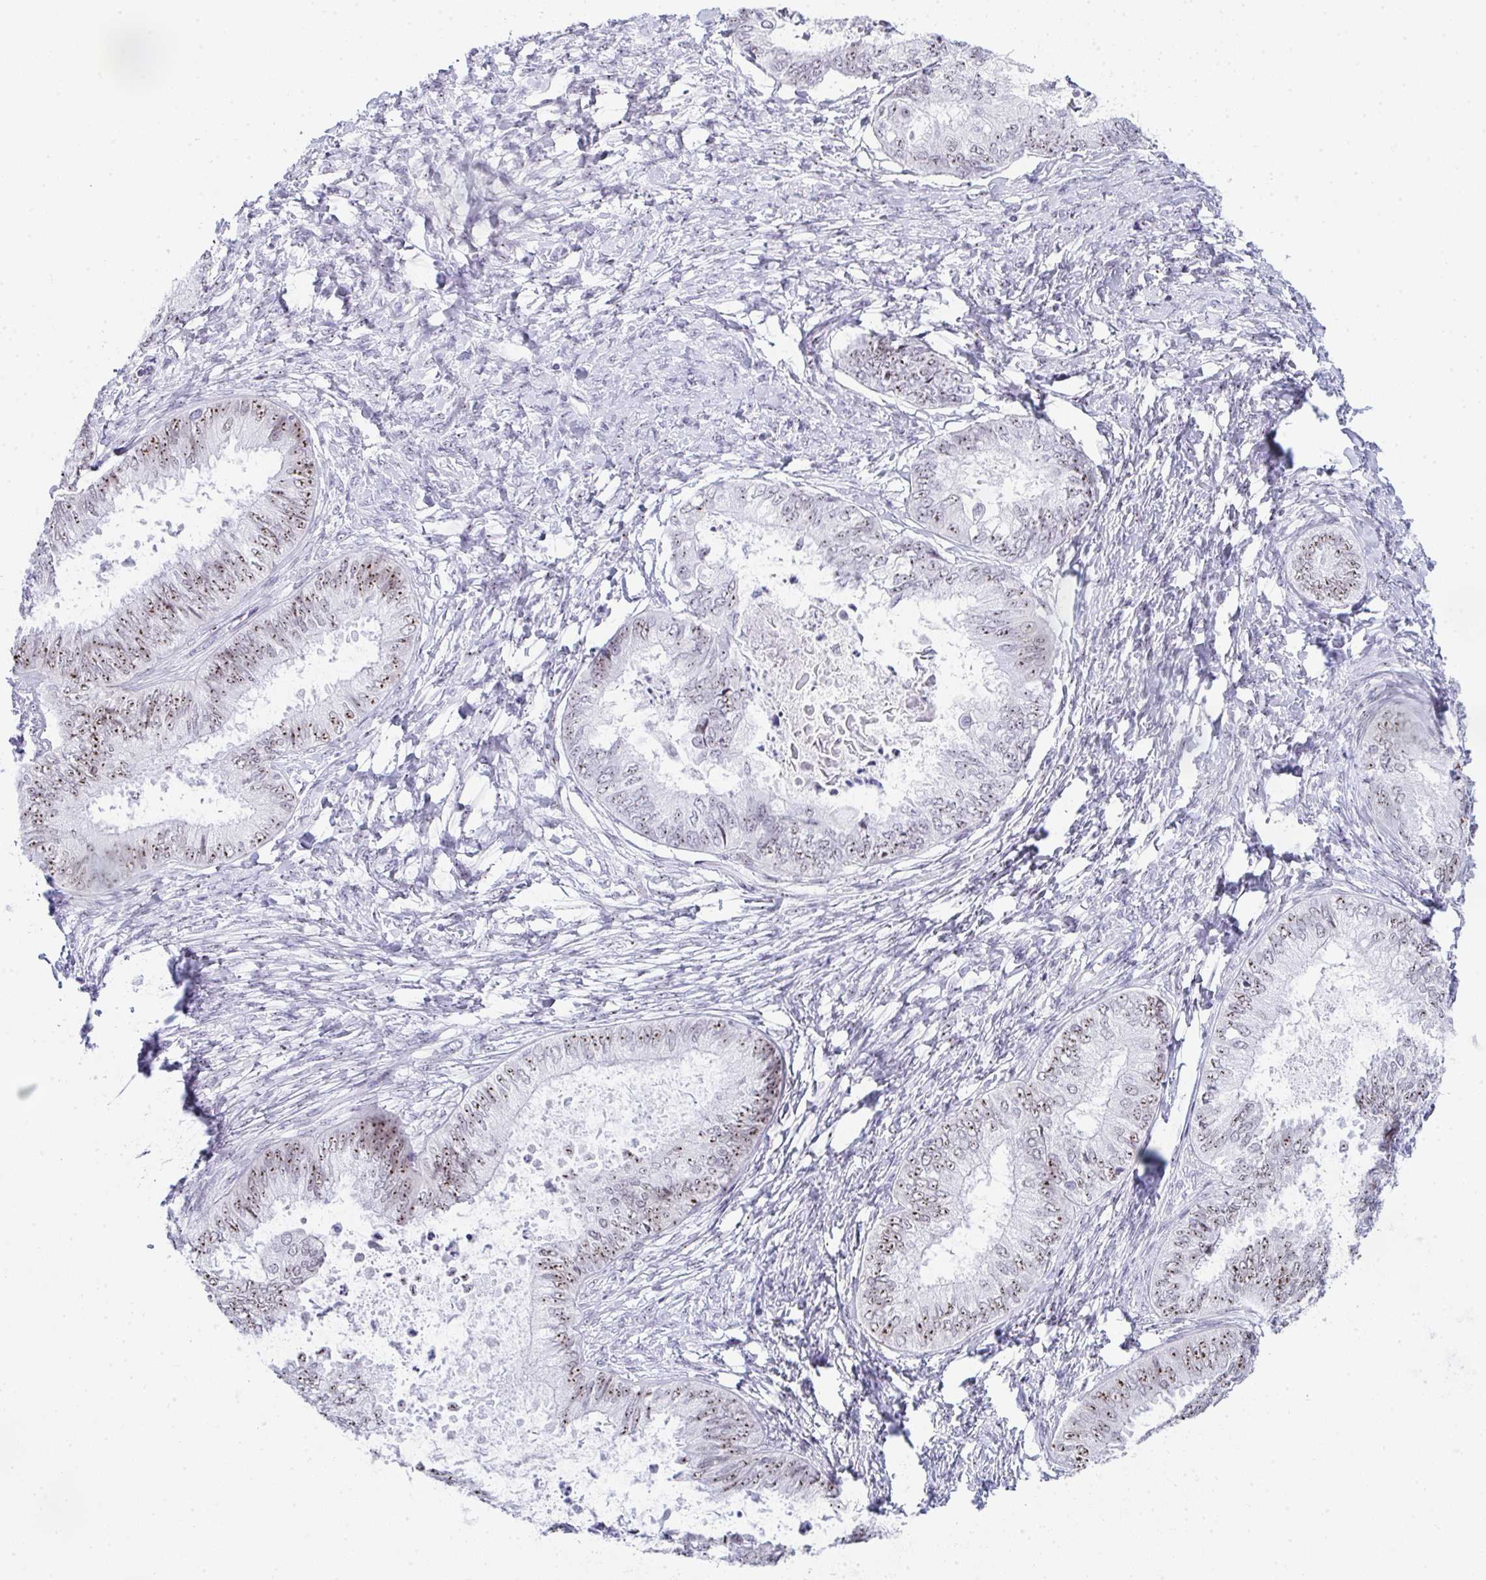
{"staining": {"intensity": "moderate", "quantity": ">75%", "location": "nuclear"}, "tissue": "ovarian cancer", "cell_type": "Tumor cells", "image_type": "cancer", "snomed": [{"axis": "morphology", "description": "Carcinoma, endometroid"}, {"axis": "topography", "description": "Ovary"}], "caption": "This is an image of immunohistochemistry (IHC) staining of endometroid carcinoma (ovarian), which shows moderate positivity in the nuclear of tumor cells.", "gene": "NOP10", "patient": {"sex": "female", "age": 70}}